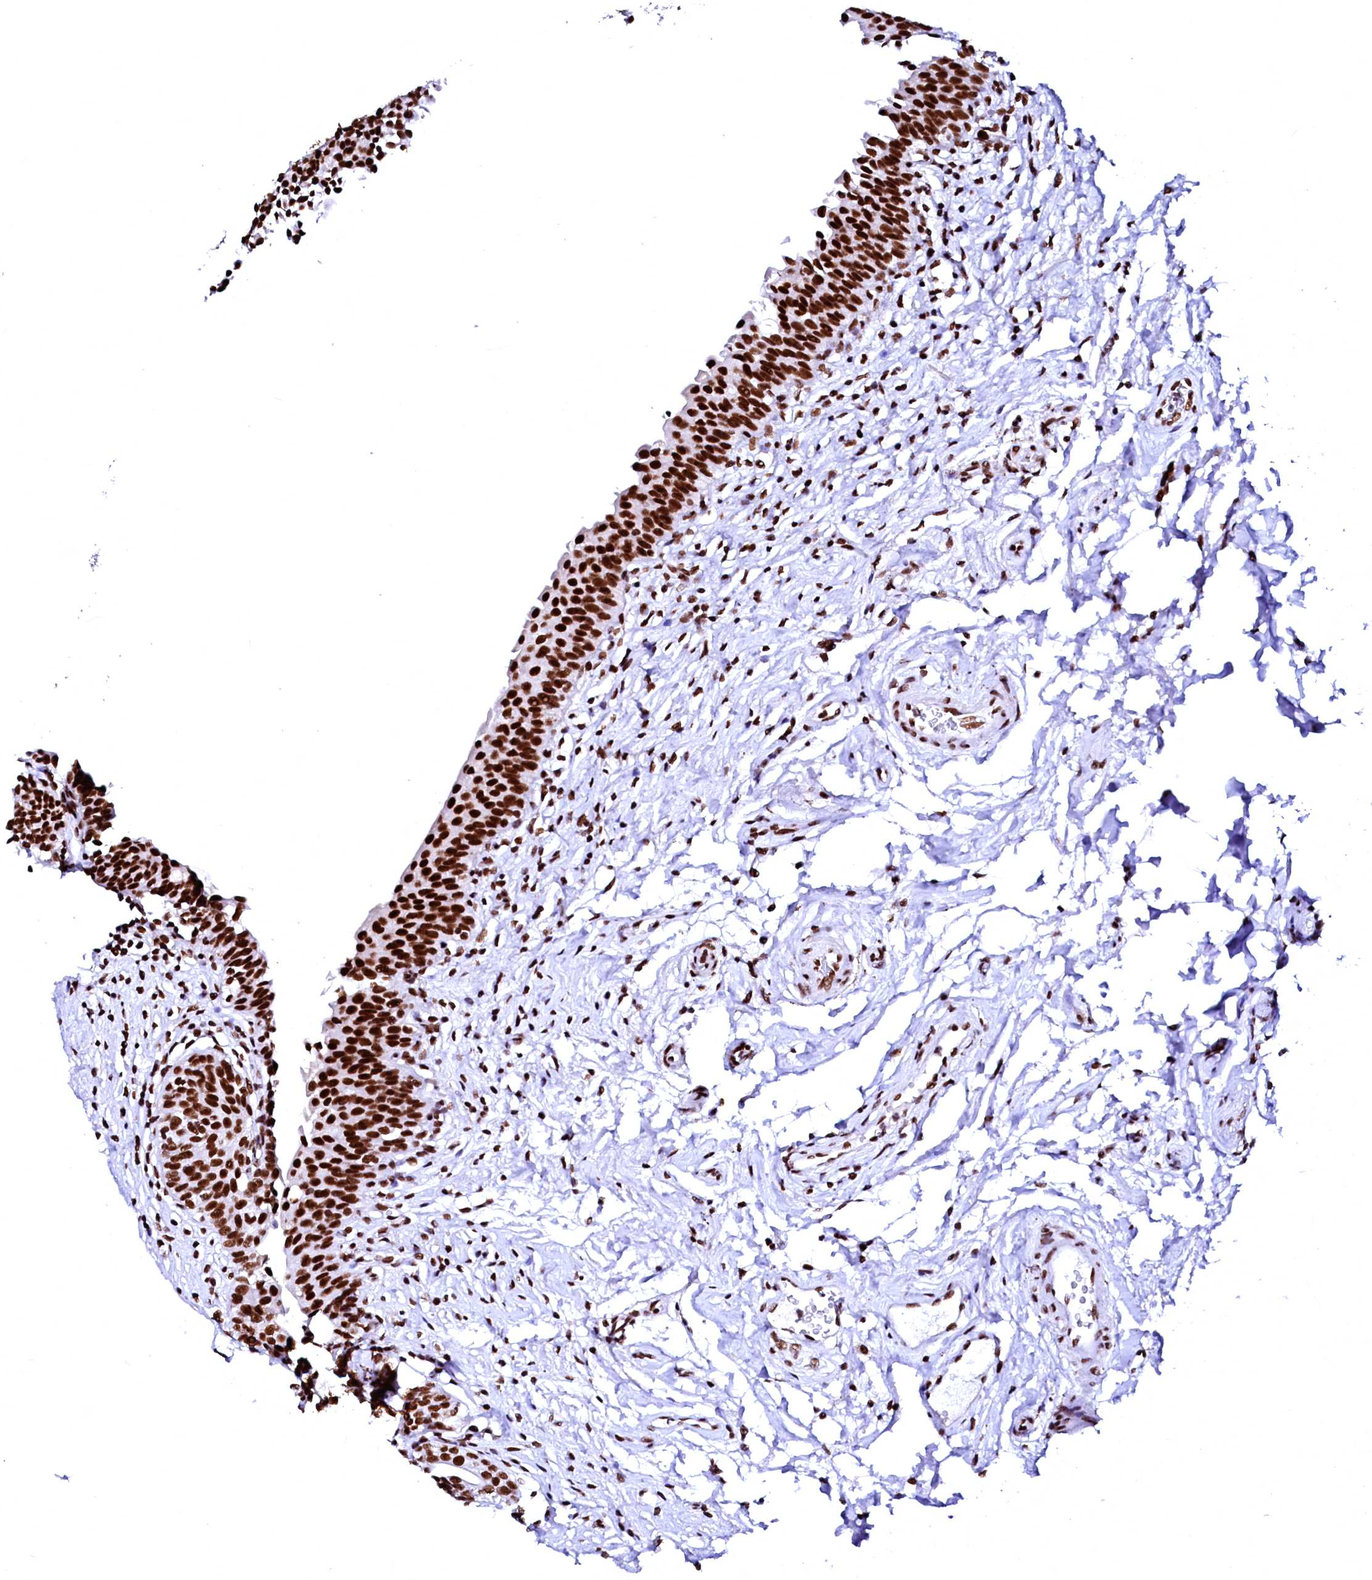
{"staining": {"intensity": "strong", "quantity": ">75%", "location": "nuclear"}, "tissue": "urinary bladder", "cell_type": "Urothelial cells", "image_type": "normal", "snomed": [{"axis": "morphology", "description": "Normal tissue, NOS"}, {"axis": "topography", "description": "Urinary bladder"}], "caption": "Unremarkable urinary bladder shows strong nuclear positivity in approximately >75% of urothelial cells, visualized by immunohistochemistry. Immunohistochemistry stains the protein of interest in brown and the nuclei are stained blue.", "gene": "CPSF6", "patient": {"sex": "male", "age": 83}}